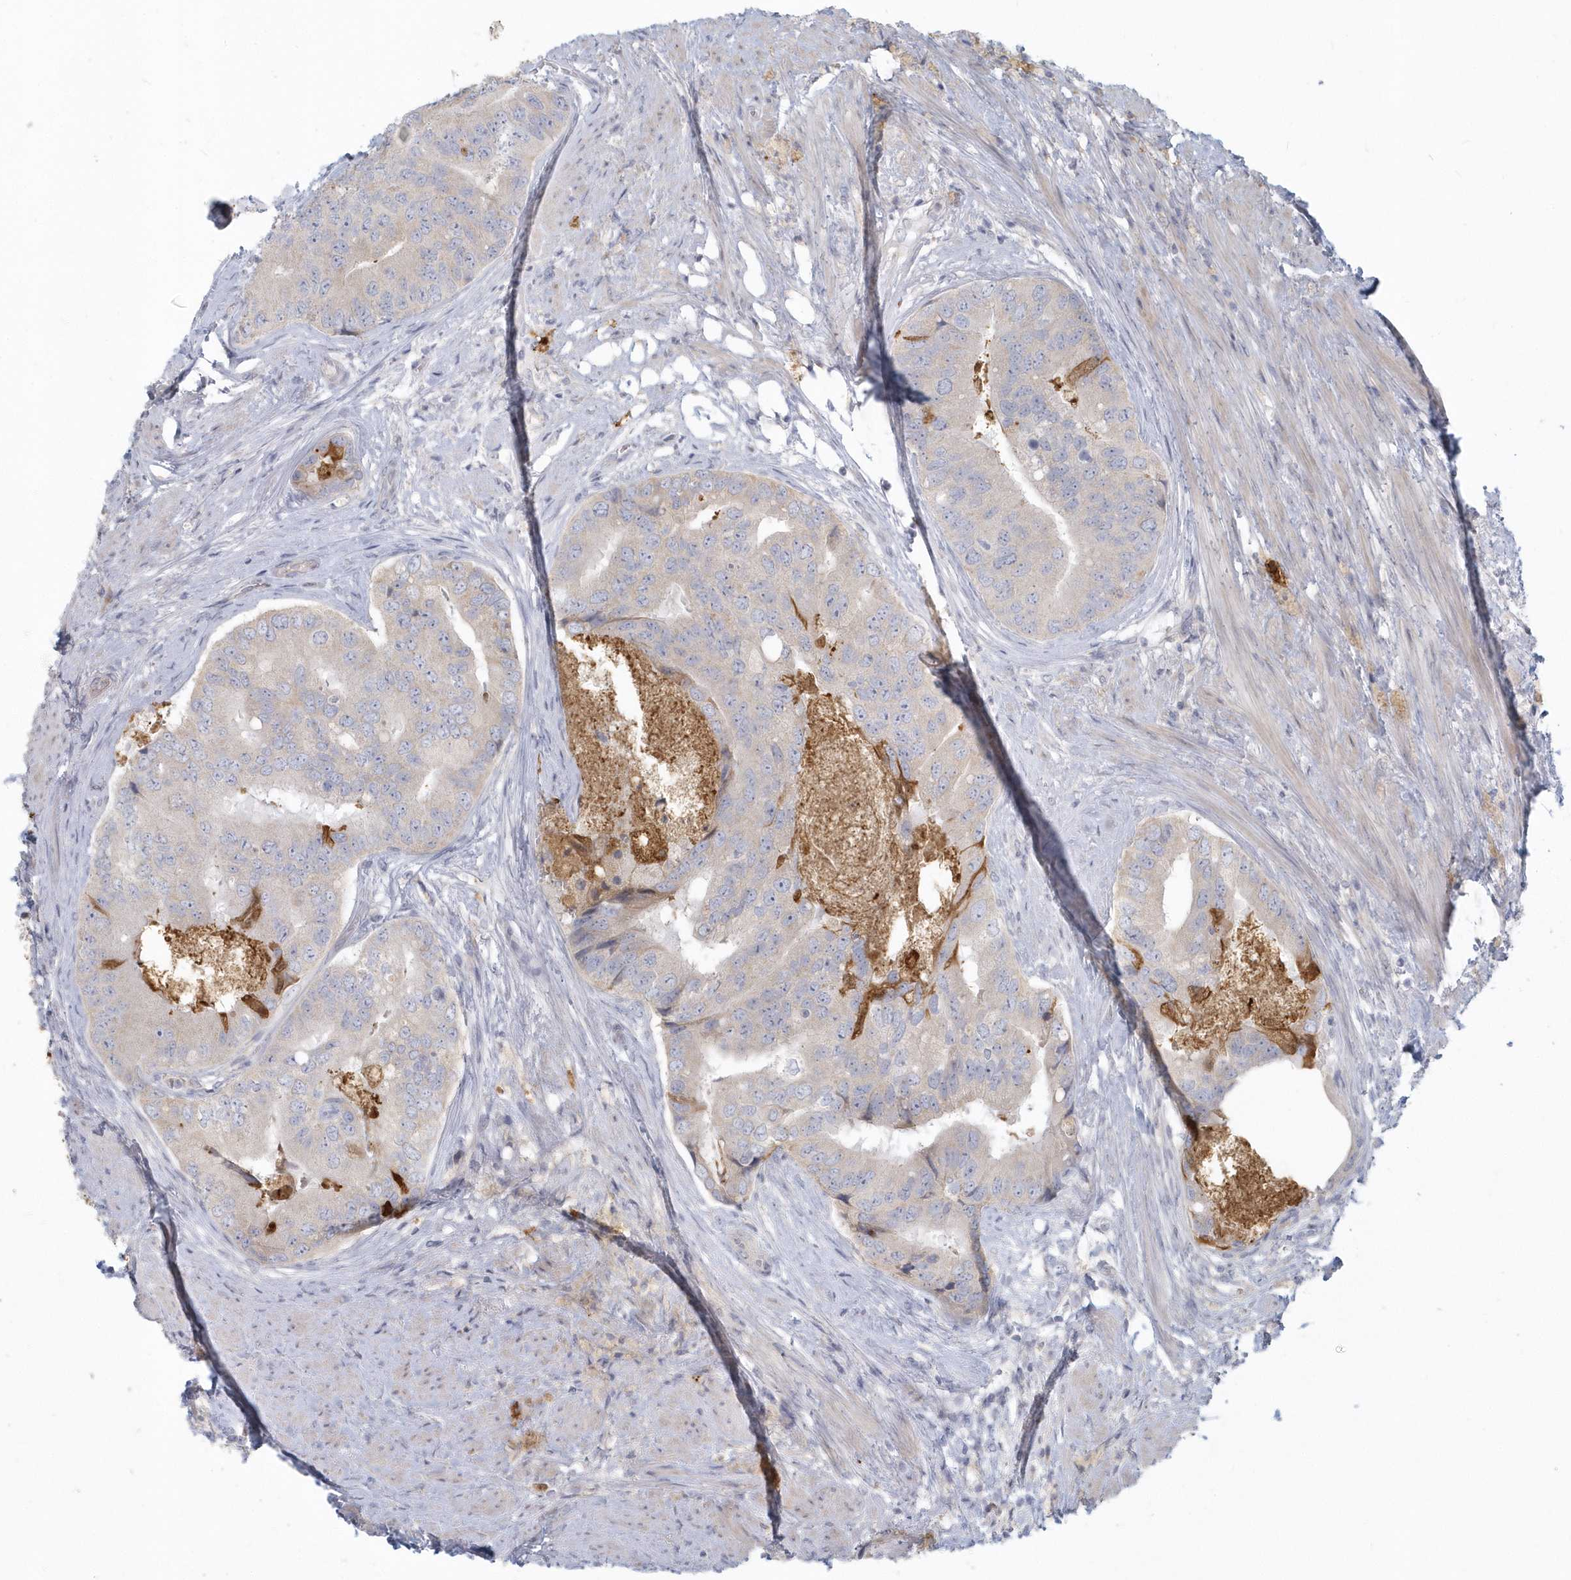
{"staining": {"intensity": "negative", "quantity": "none", "location": "none"}, "tissue": "prostate cancer", "cell_type": "Tumor cells", "image_type": "cancer", "snomed": [{"axis": "morphology", "description": "Adenocarcinoma, High grade"}, {"axis": "topography", "description": "Prostate"}], "caption": "This is a micrograph of immunohistochemistry staining of prostate cancer, which shows no staining in tumor cells.", "gene": "NAPB", "patient": {"sex": "male", "age": 70}}